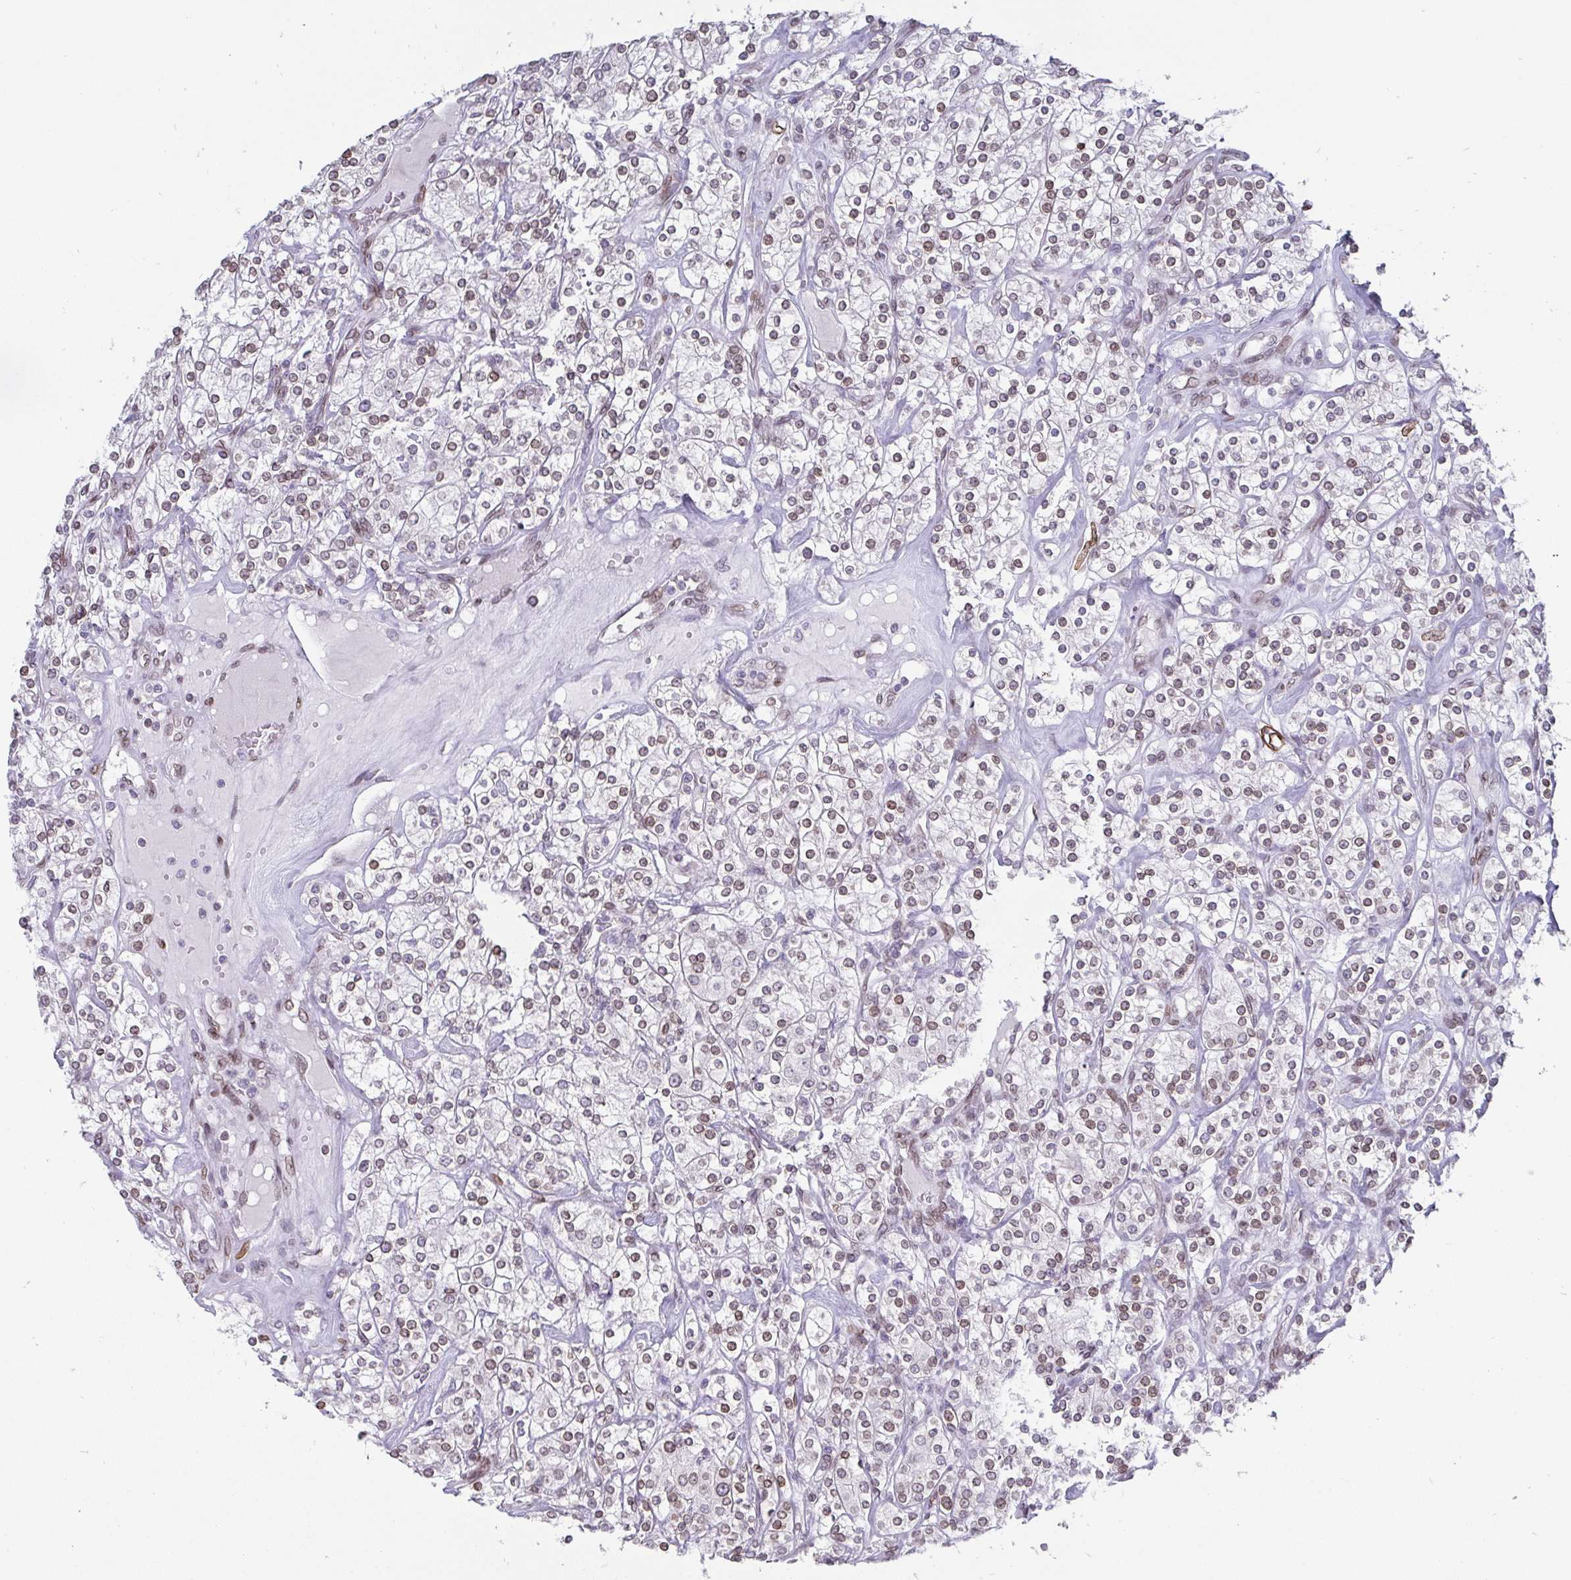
{"staining": {"intensity": "weak", "quantity": "25%-75%", "location": "cytoplasmic/membranous,nuclear"}, "tissue": "renal cancer", "cell_type": "Tumor cells", "image_type": "cancer", "snomed": [{"axis": "morphology", "description": "Adenocarcinoma, NOS"}, {"axis": "topography", "description": "Kidney"}], "caption": "Approximately 25%-75% of tumor cells in human adenocarcinoma (renal) show weak cytoplasmic/membranous and nuclear protein positivity as visualized by brown immunohistochemical staining.", "gene": "EMD", "patient": {"sex": "male", "age": 77}}